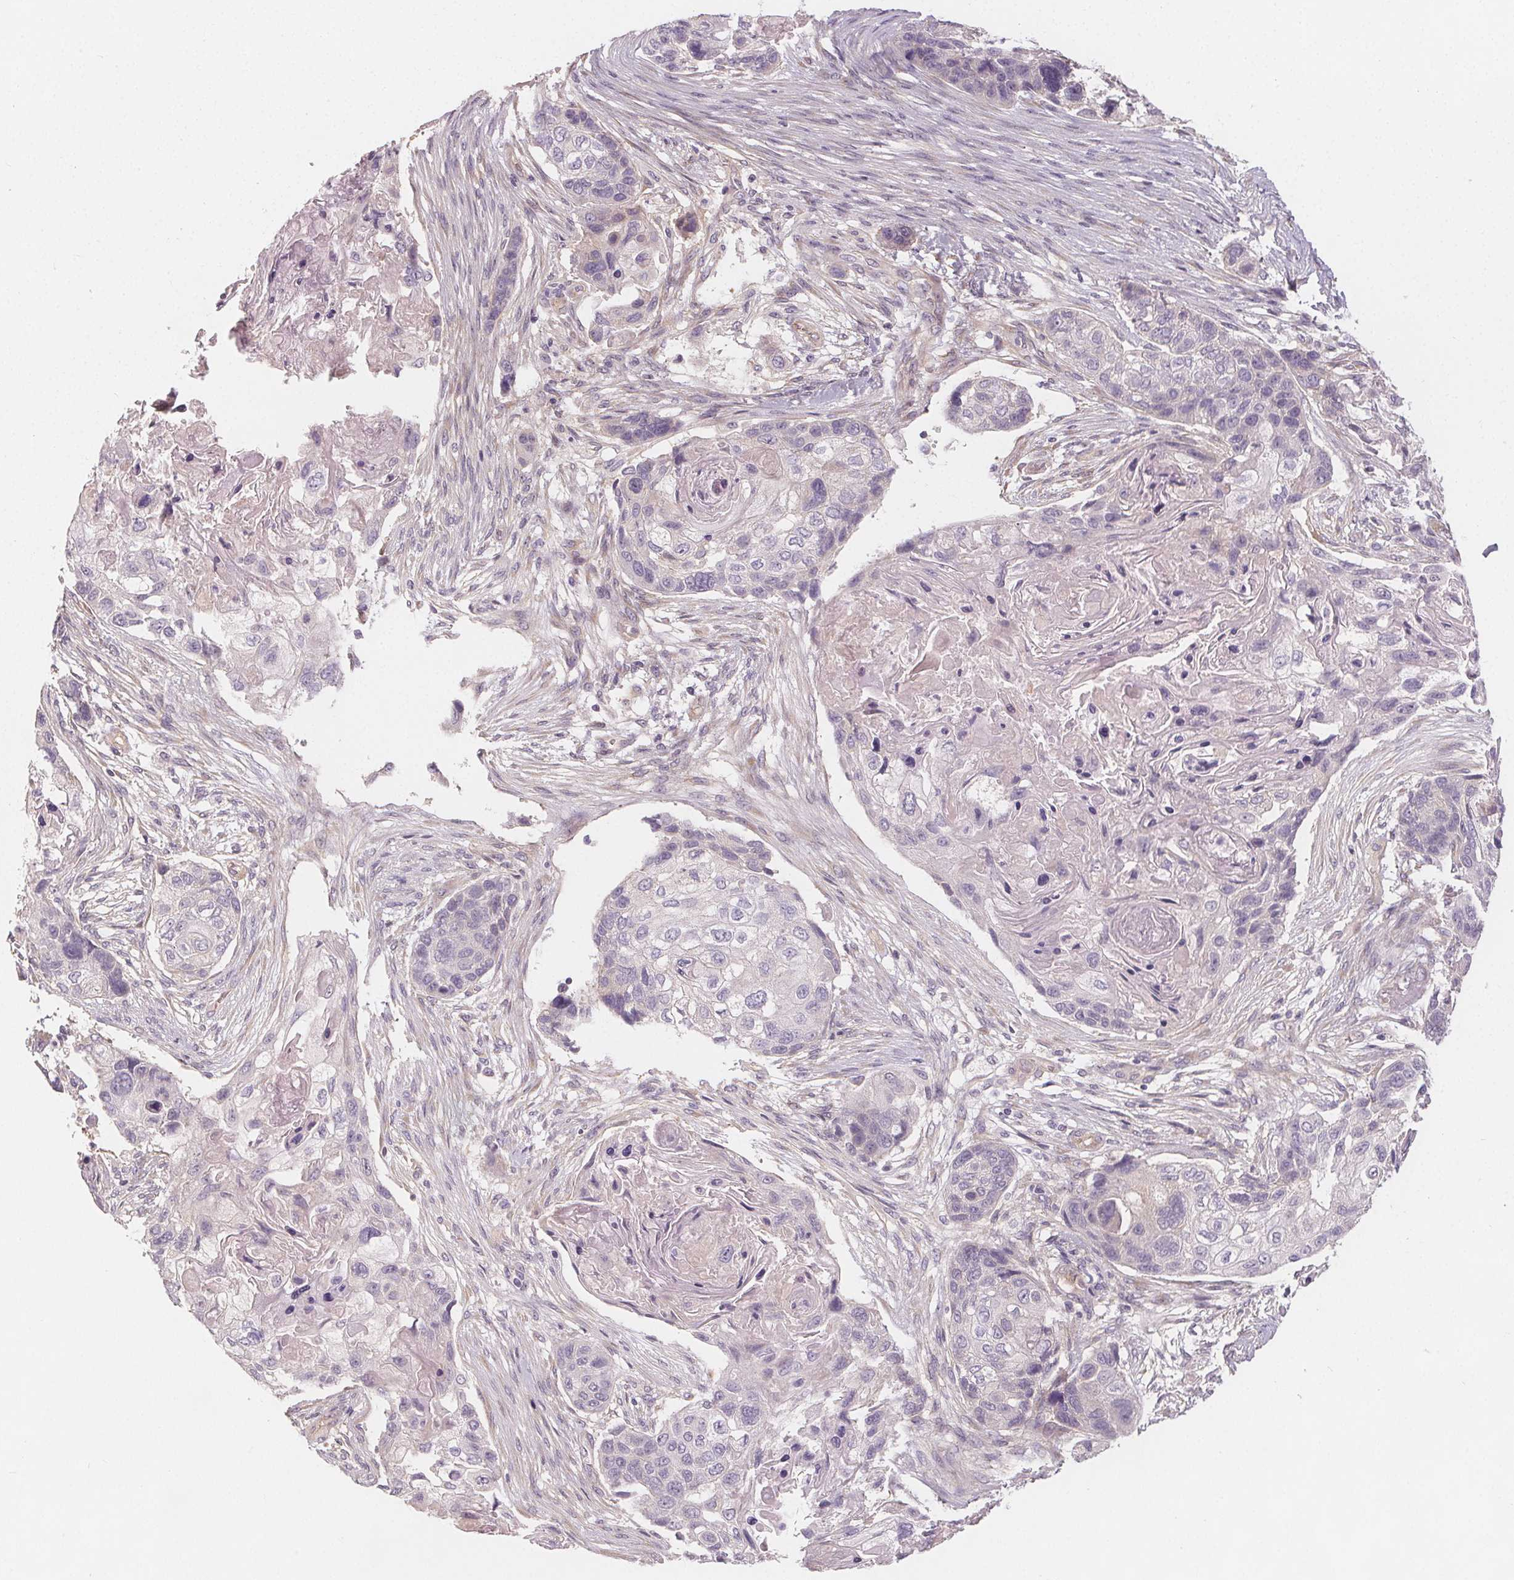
{"staining": {"intensity": "negative", "quantity": "none", "location": "none"}, "tissue": "lung cancer", "cell_type": "Tumor cells", "image_type": "cancer", "snomed": [{"axis": "morphology", "description": "Squamous cell carcinoma, NOS"}, {"axis": "topography", "description": "Lung"}], "caption": "Tumor cells show no significant expression in lung cancer. Brightfield microscopy of immunohistochemistry stained with DAB (3,3'-diaminobenzidine) (brown) and hematoxylin (blue), captured at high magnification.", "gene": "VNN1", "patient": {"sex": "male", "age": 69}}